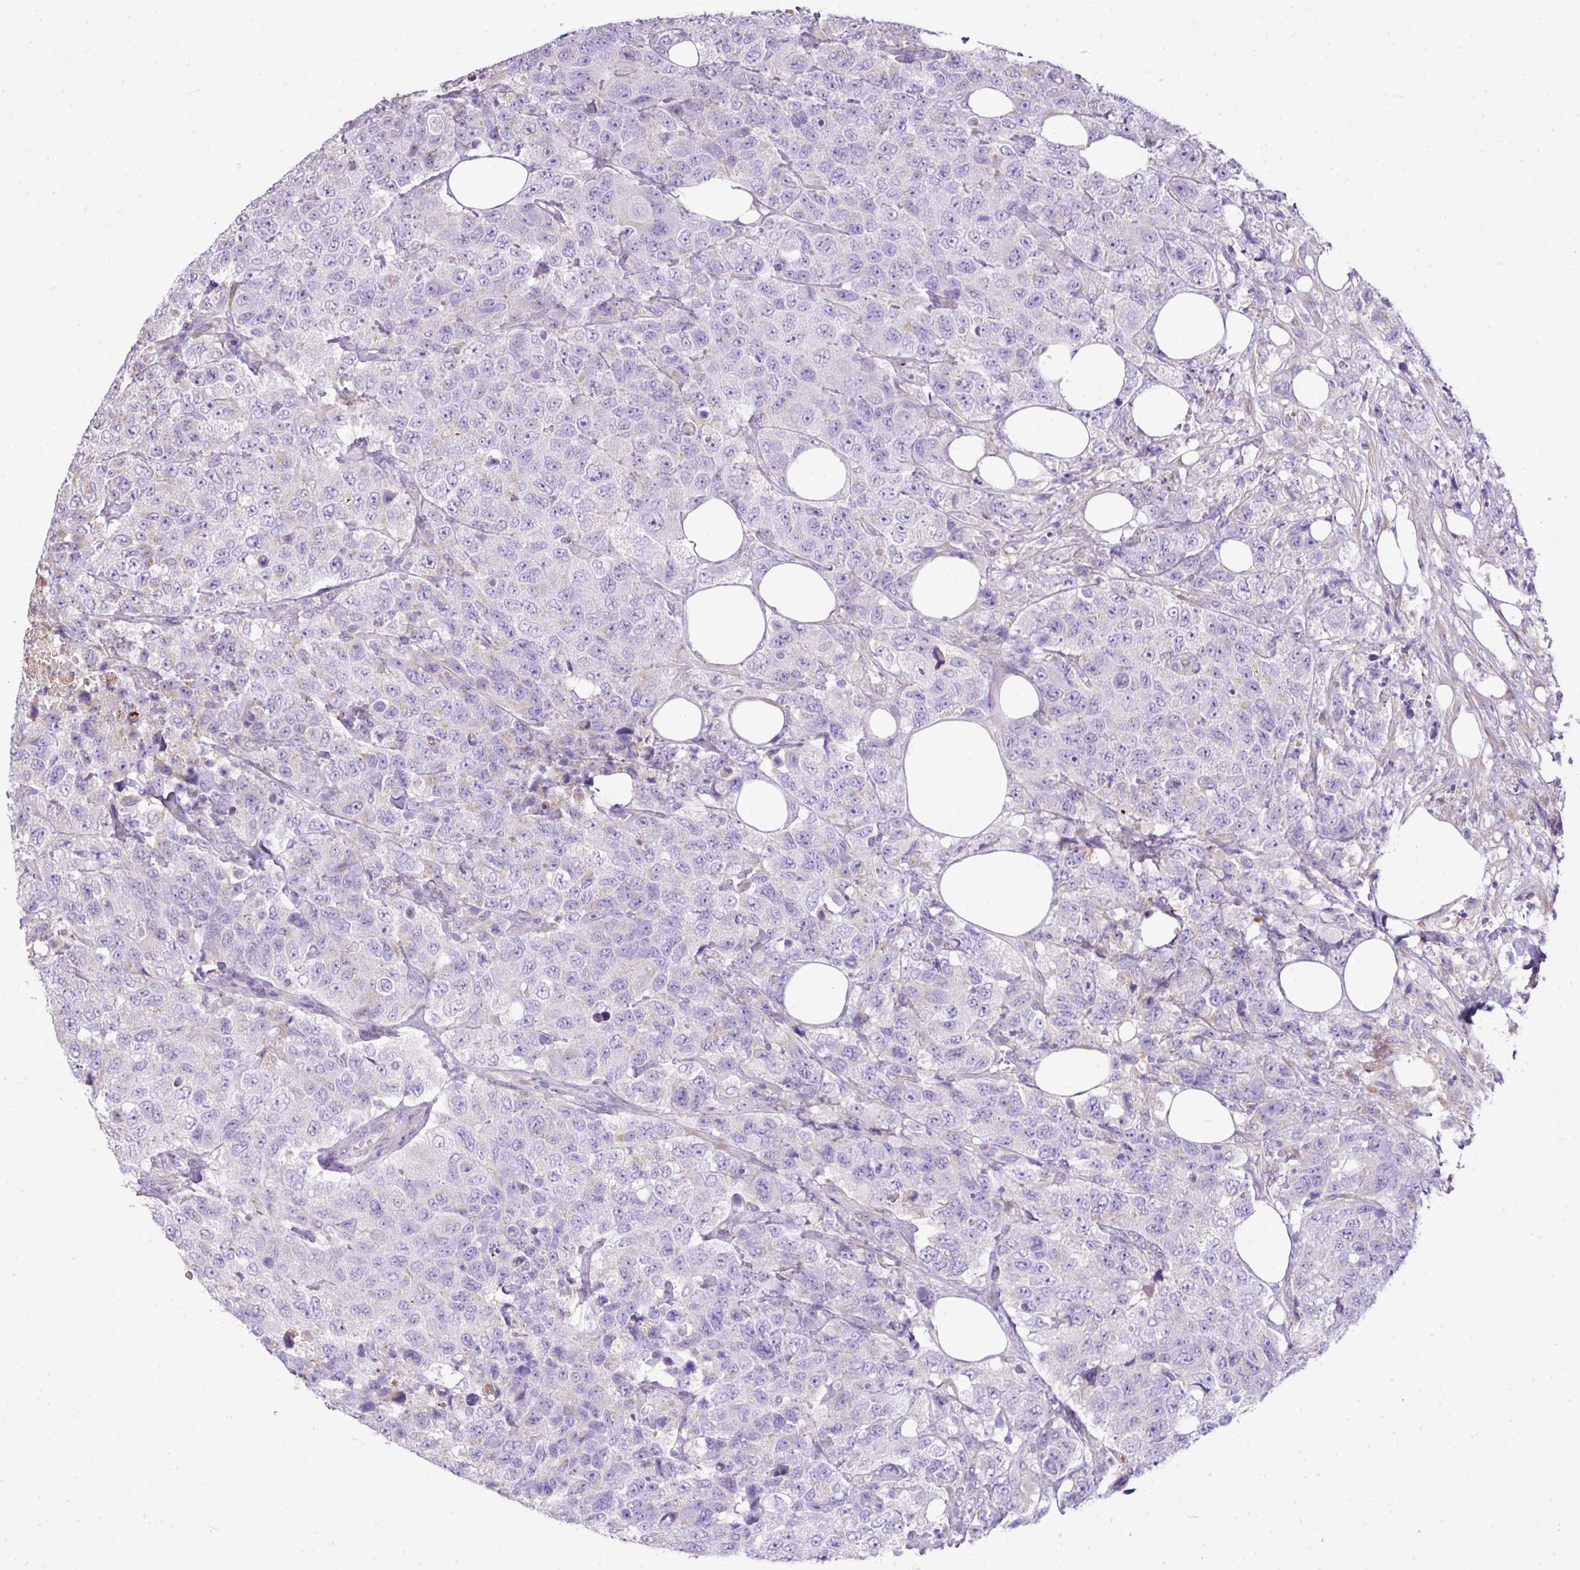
{"staining": {"intensity": "negative", "quantity": "none", "location": "none"}, "tissue": "urothelial cancer", "cell_type": "Tumor cells", "image_type": "cancer", "snomed": [{"axis": "morphology", "description": "Urothelial carcinoma, High grade"}, {"axis": "topography", "description": "Urinary bladder"}], "caption": "The IHC histopathology image has no significant expression in tumor cells of urothelial cancer tissue.", "gene": "CTXN2", "patient": {"sex": "female", "age": 78}}